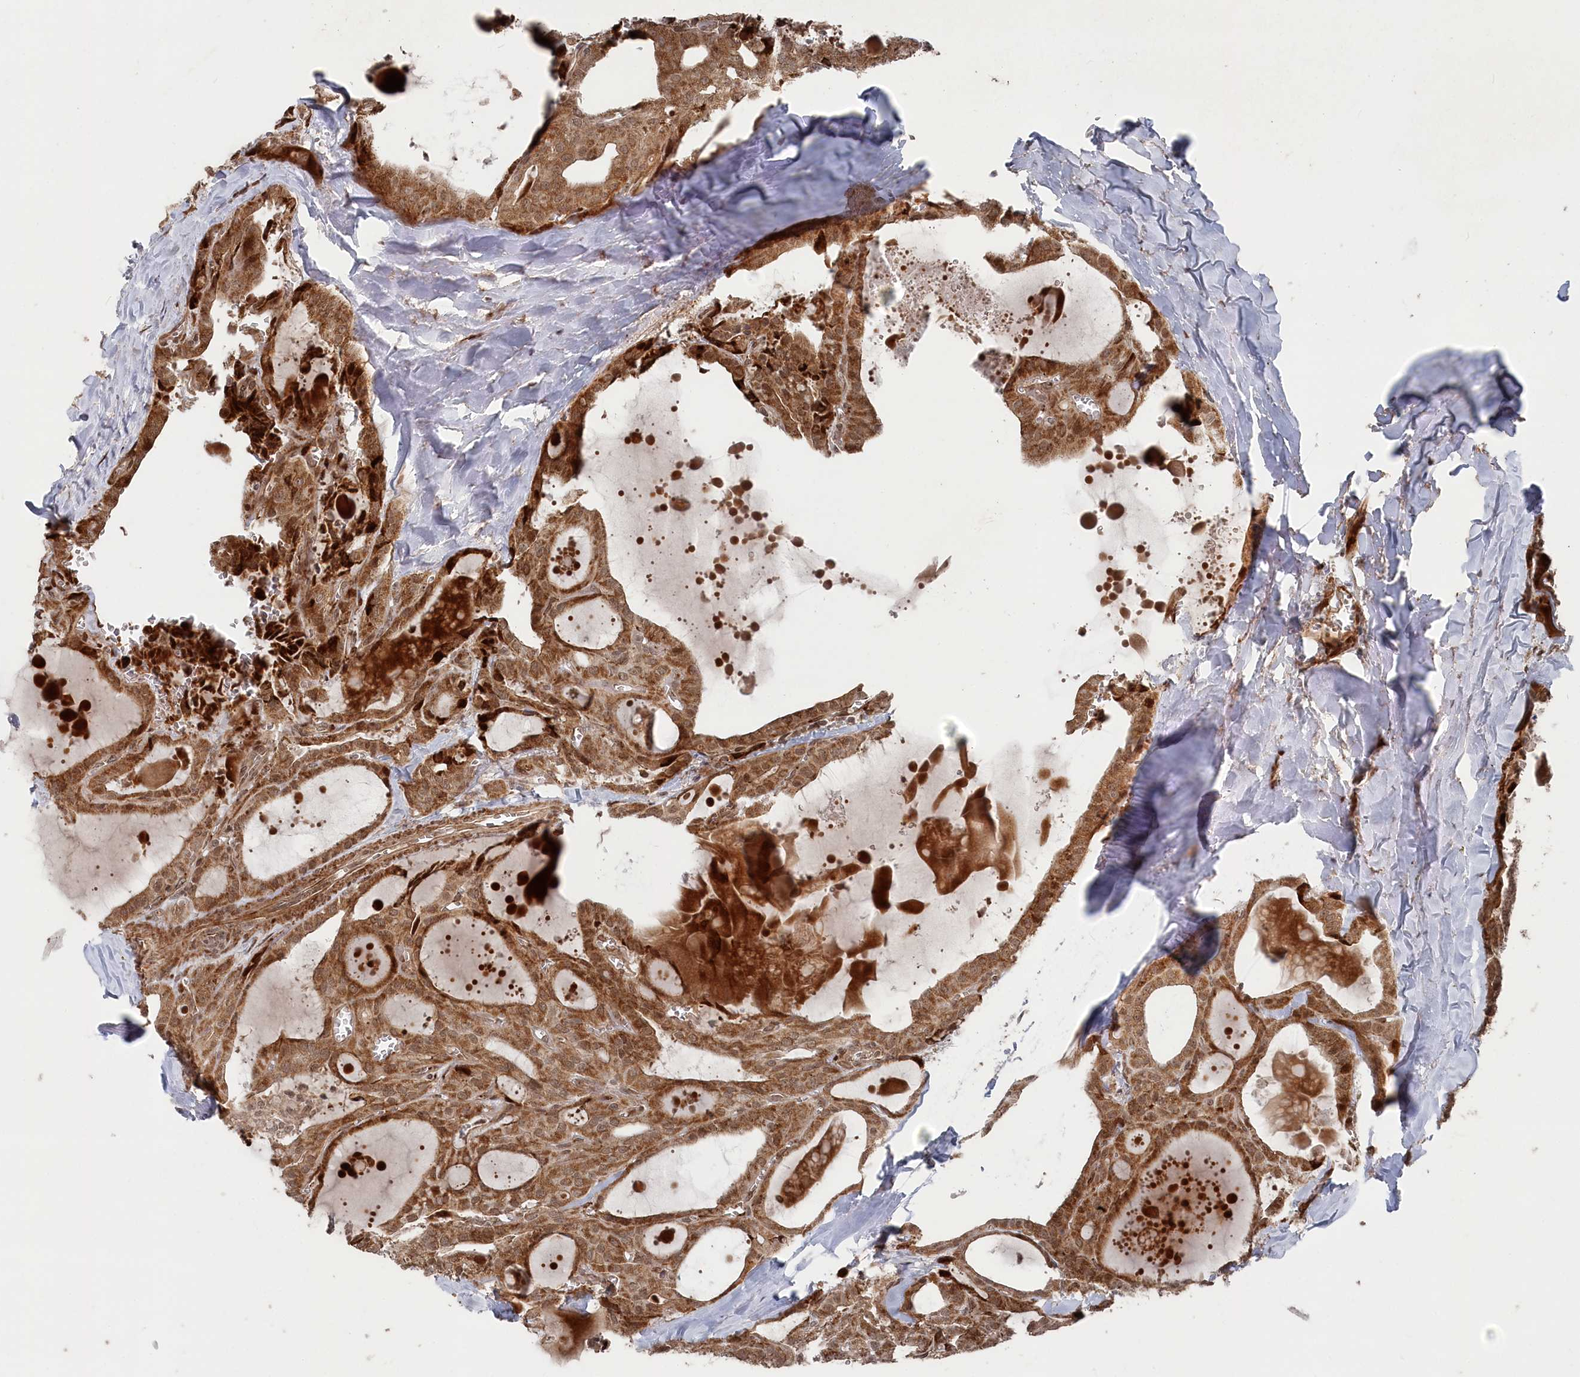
{"staining": {"intensity": "moderate", "quantity": ">75%", "location": "cytoplasmic/membranous,nuclear"}, "tissue": "thyroid cancer", "cell_type": "Tumor cells", "image_type": "cancer", "snomed": [{"axis": "morphology", "description": "Papillary adenocarcinoma, NOS"}, {"axis": "topography", "description": "Thyroid gland"}], "caption": "Moderate cytoplasmic/membranous and nuclear staining for a protein is present in about >75% of tumor cells of thyroid papillary adenocarcinoma using immunohistochemistry (IHC).", "gene": "POLR3A", "patient": {"sex": "male", "age": 52}}